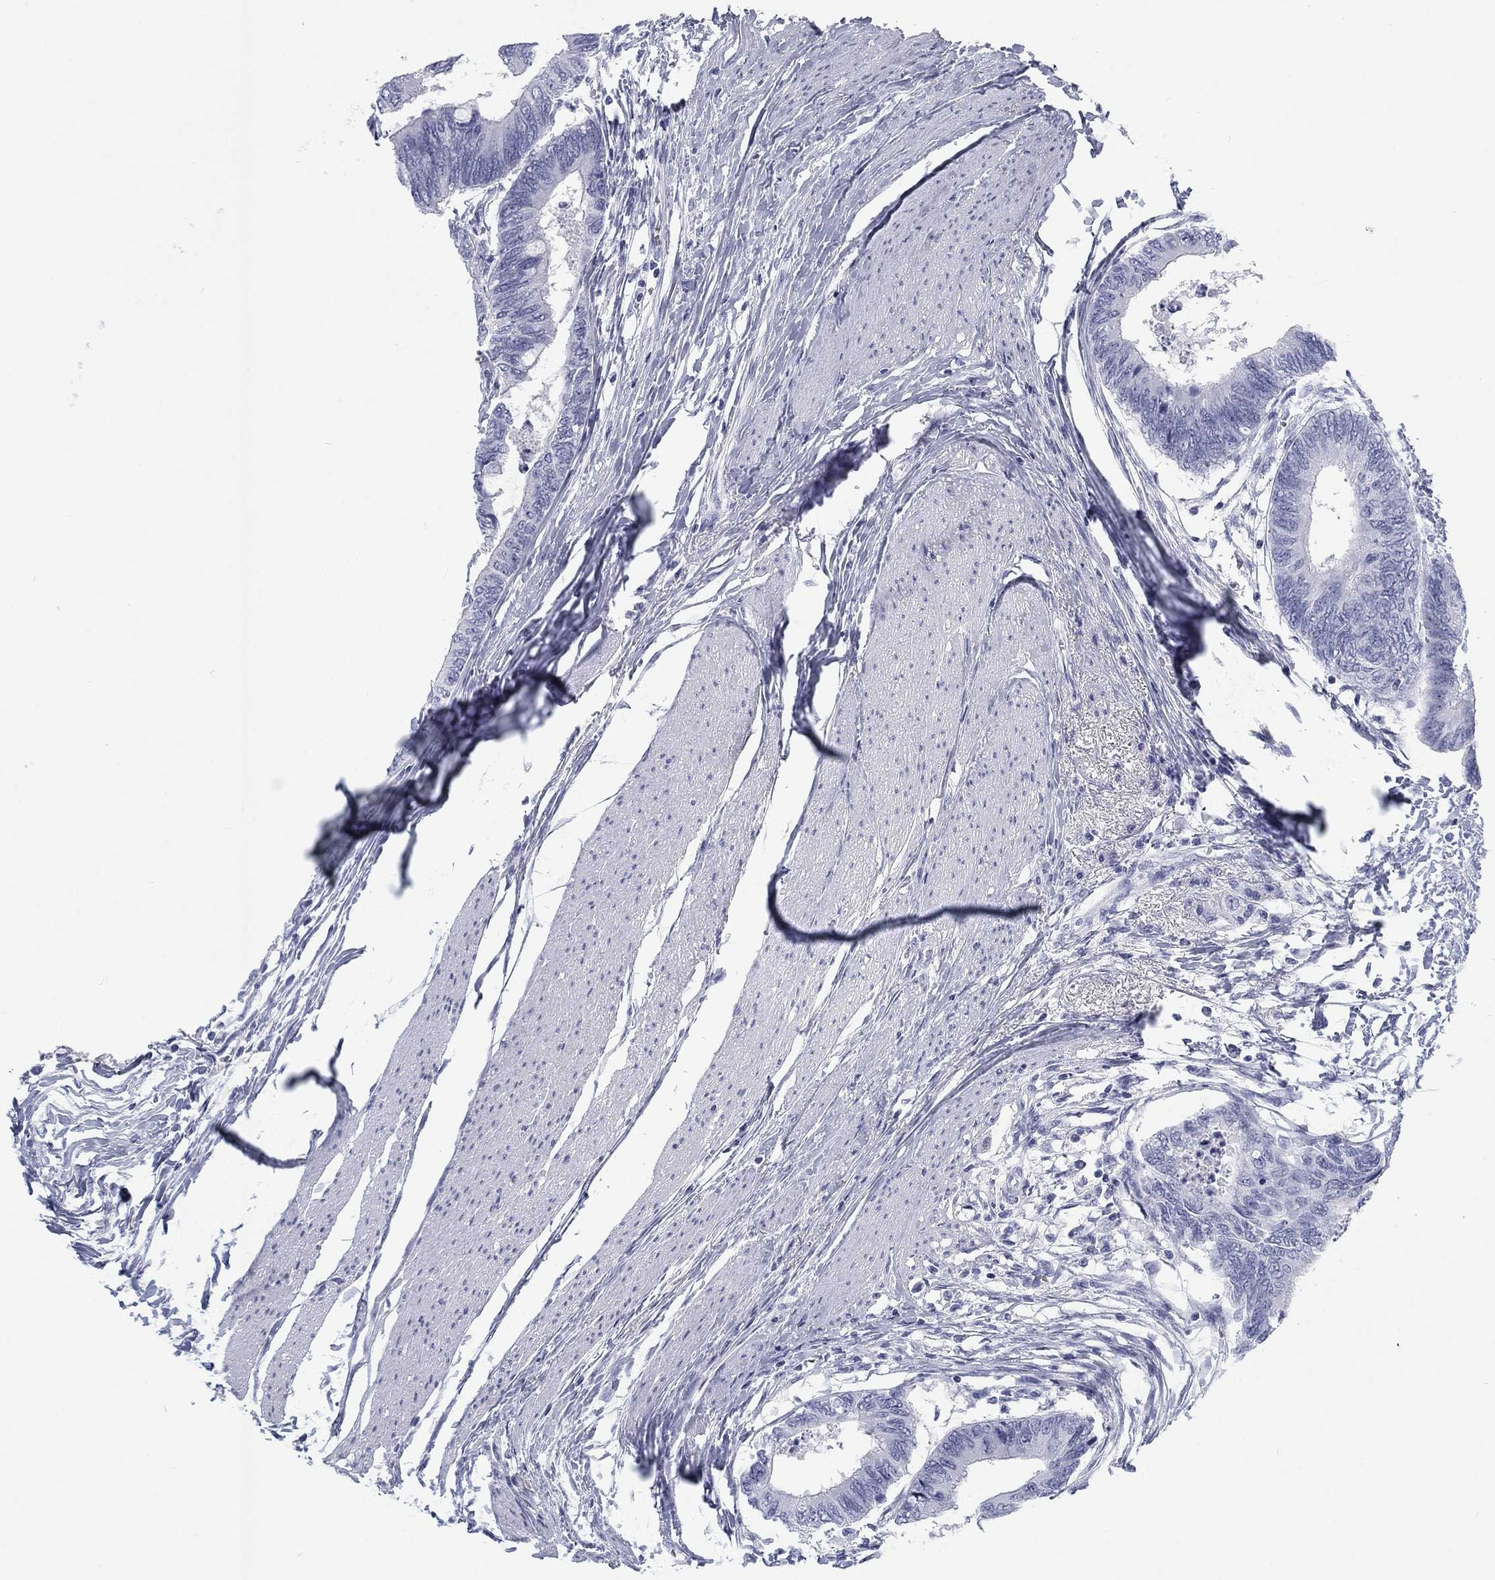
{"staining": {"intensity": "negative", "quantity": "none", "location": "none"}, "tissue": "colorectal cancer", "cell_type": "Tumor cells", "image_type": "cancer", "snomed": [{"axis": "morphology", "description": "Normal tissue, NOS"}, {"axis": "morphology", "description": "Adenocarcinoma, NOS"}, {"axis": "topography", "description": "Rectum"}, {"axis": "topography", "description": "Peripheral nerve tissue"}], "caption": "Tumor cells show no significant protein expression in colorectal cancer (adenocarcinoma). (Immunohistochemistry (ihc), brightfield microscopy, high magnification).", "gene": "CALB1", "patient": {"sex": "male", "age": 92}}